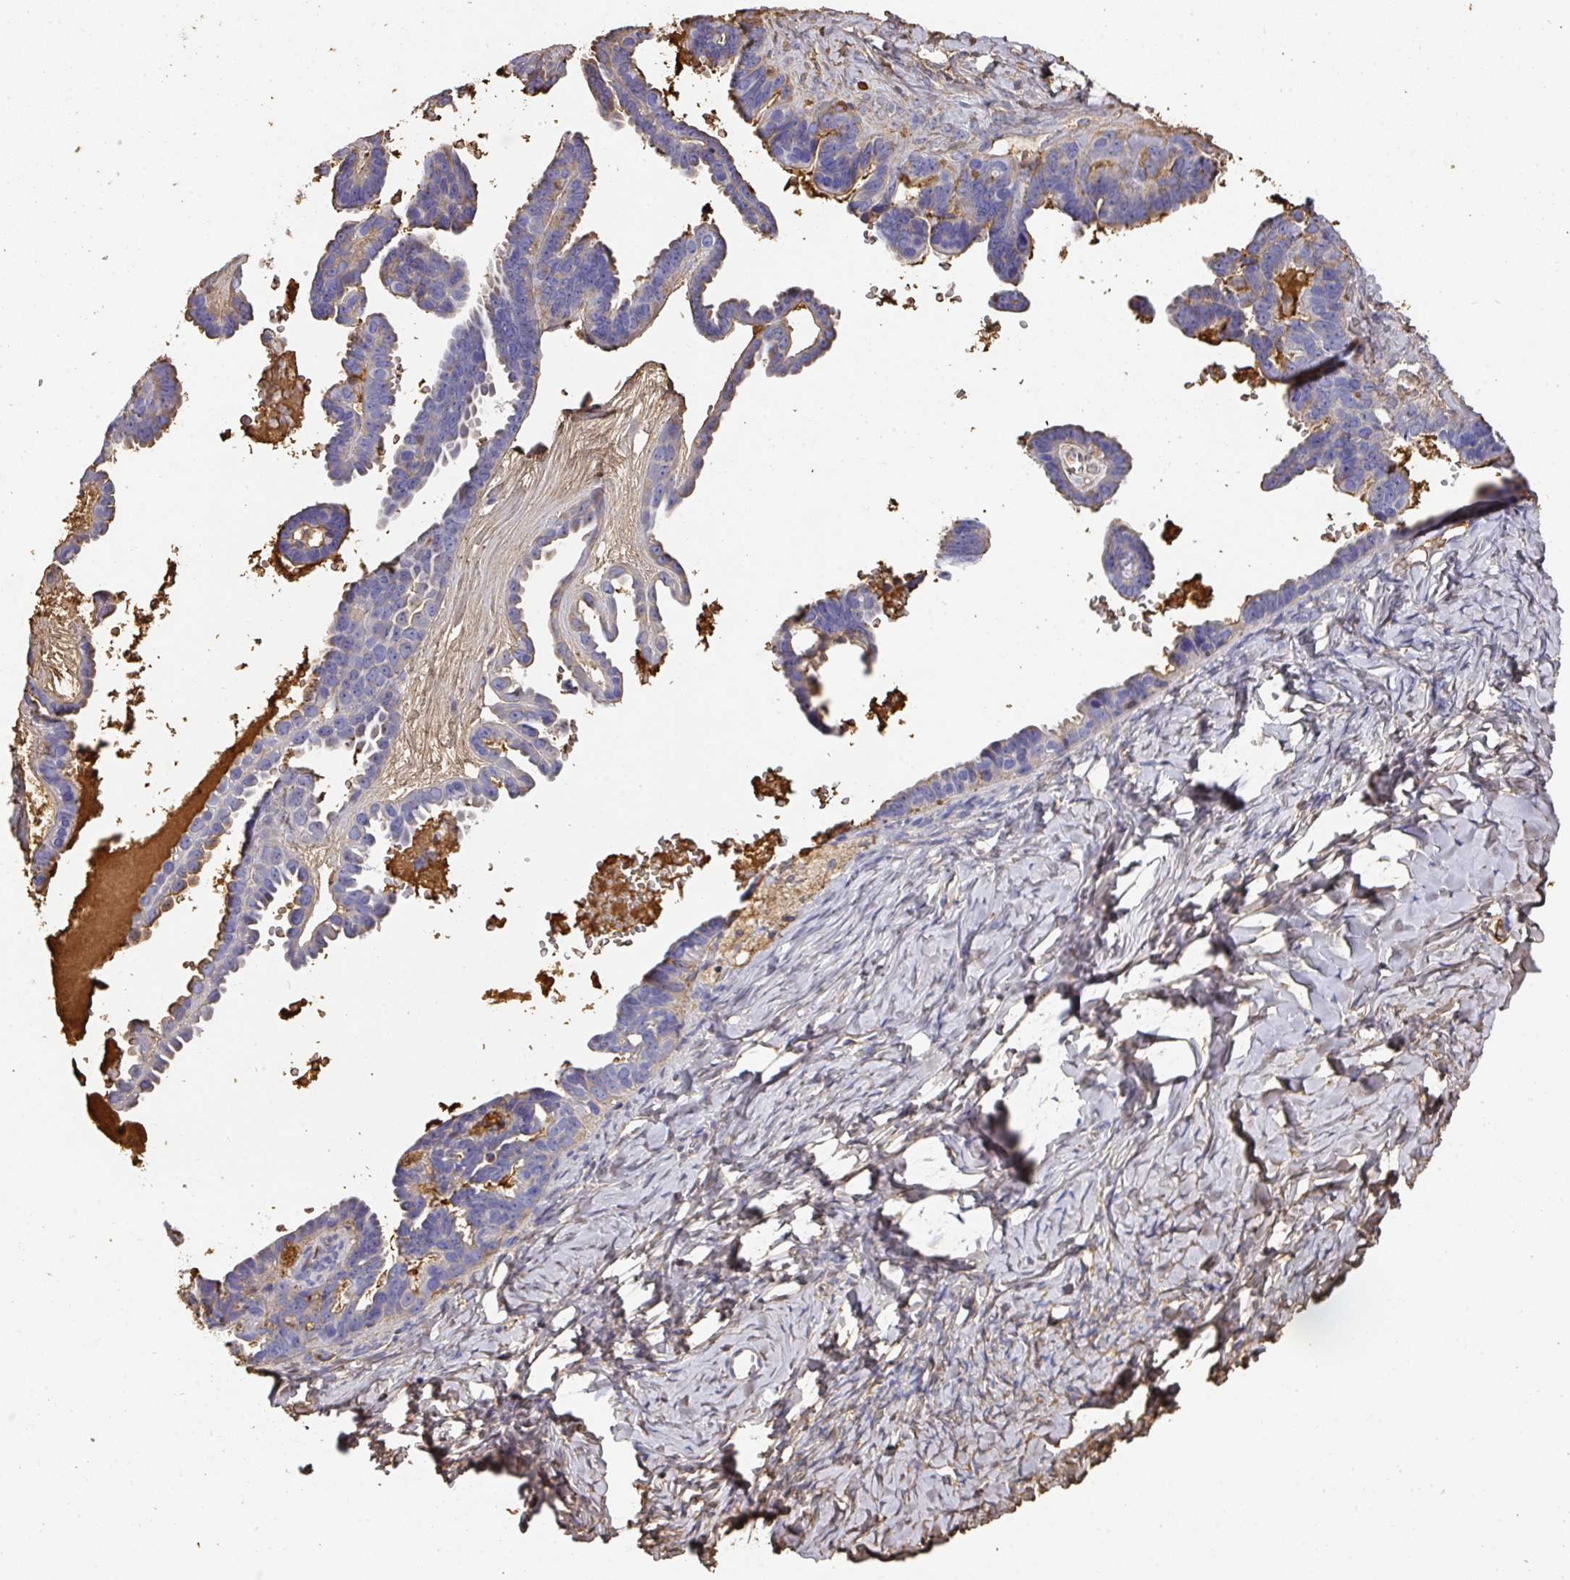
{"staining": {"intensity": "negative", "quantity": "none", "location": "none"}, "tissue": "ovarian cancer", "cell_type": "Tumor cells", "image_type": "cancer", "snomed": [{"axis": "morphology", "description": "Cystadenocarcinoma, serous, NOS"}, {"axis": "topography", "description": "Ovary"}], "caption": "A histopathology image of human ovarian cancer (serous cystadenocarcinoma) is negative for staining in tumor cells.", "gene": "ALB", "patient": {"sex": "female", "age": 69}}